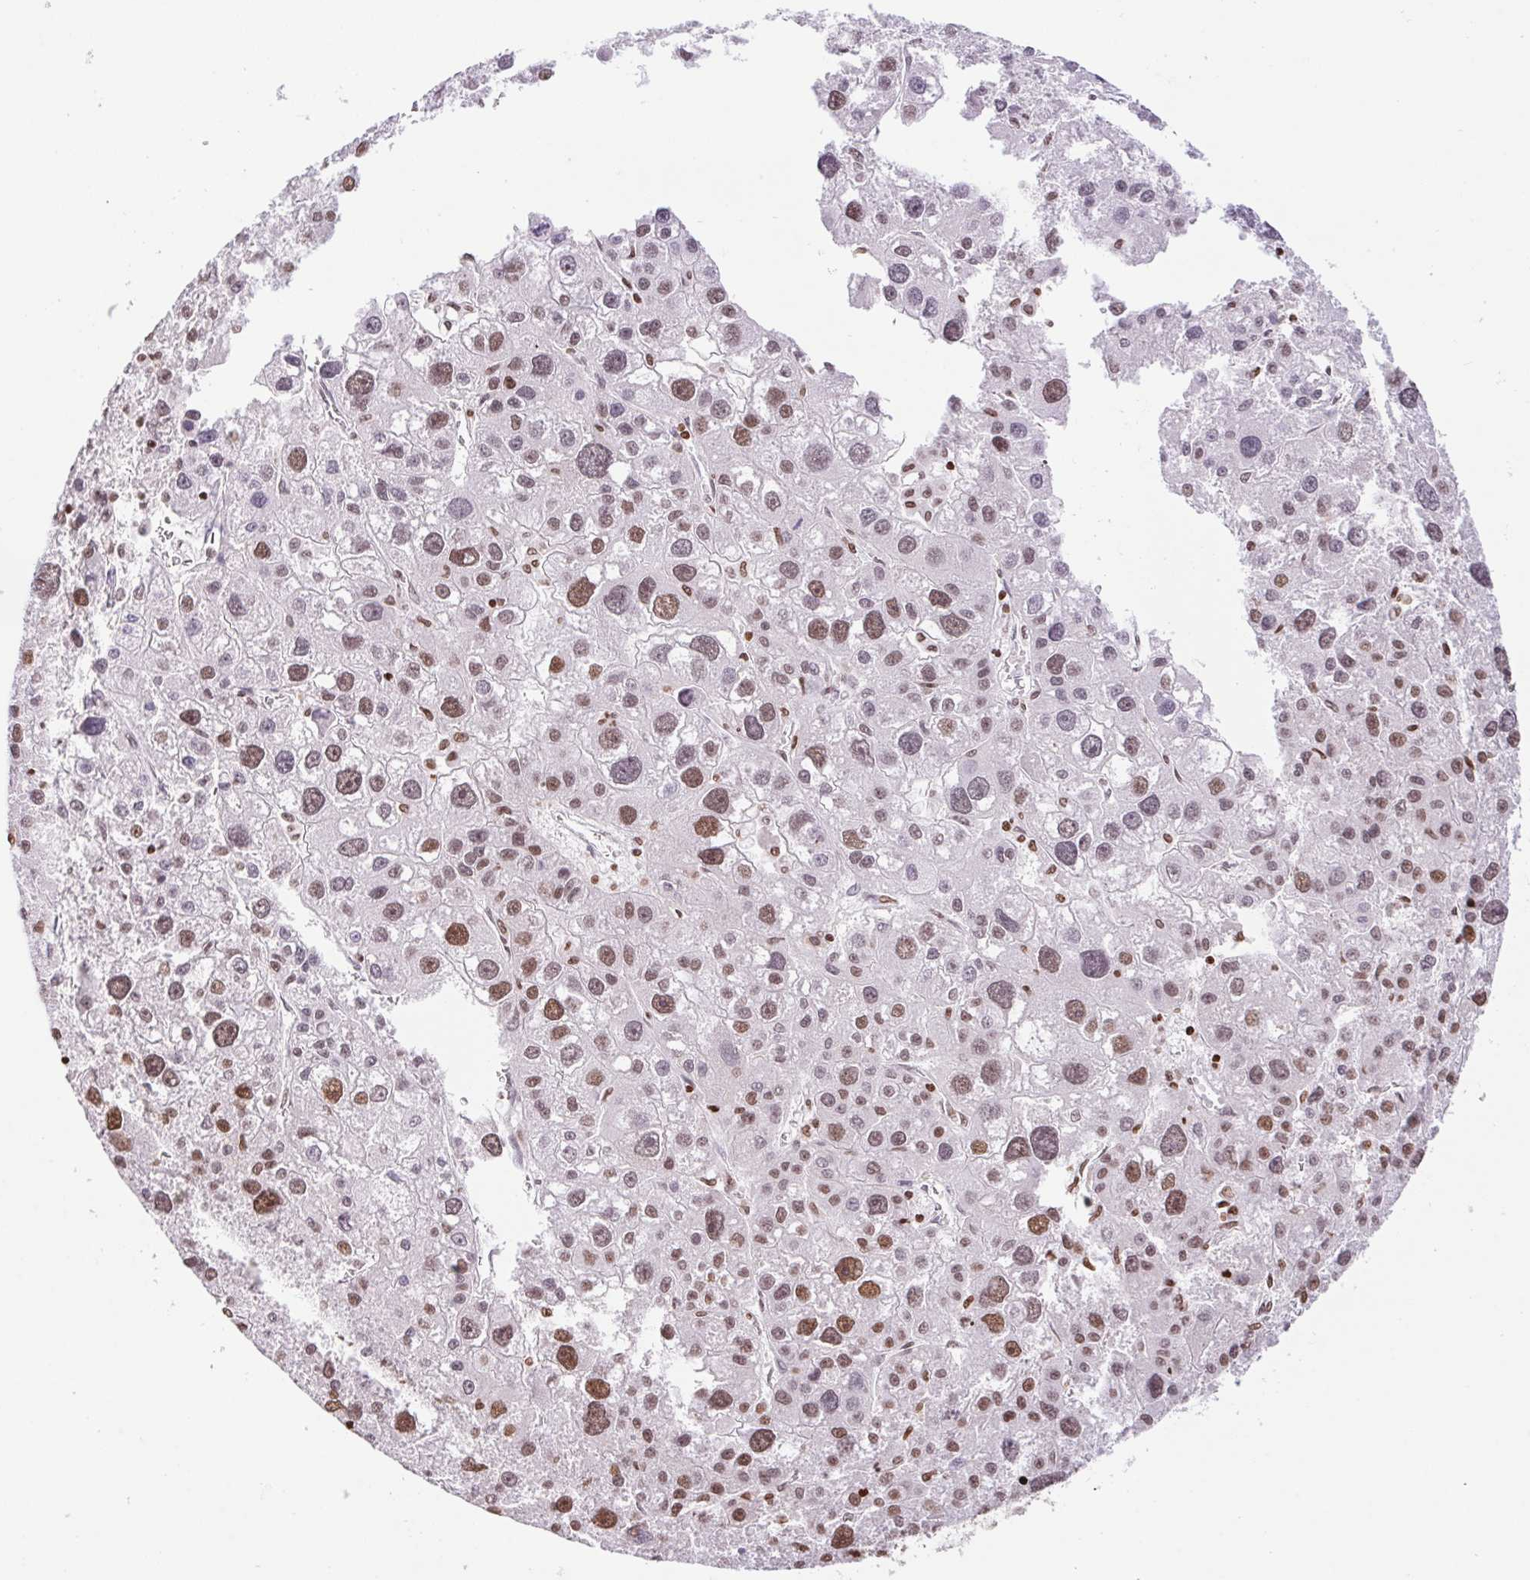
{"staining": {"intensity": "moderate", "quantity": ">75%", "location": "nuclear"}, "tissue": "liver cancer", "cell_type": "Tumor cells", "image_type": "cancer", "snomed": [{"axis": "morphology", "description": "Carcinoma, Hepatocellular, NOS"}, {"axis": "topography", "description": "Liver"}], "caption": "Immunohistochemistry micrograph of neoplastic tissue: liver hepatocellular carcinoma stained using immunohistochemistry shows medium levels of moderate protein expression localized specifically in the nuclear of tumor cells, appearing as a nuclear brown color.", "gene": "POLD3", "patient": {"sex": "male", "age": 73}}